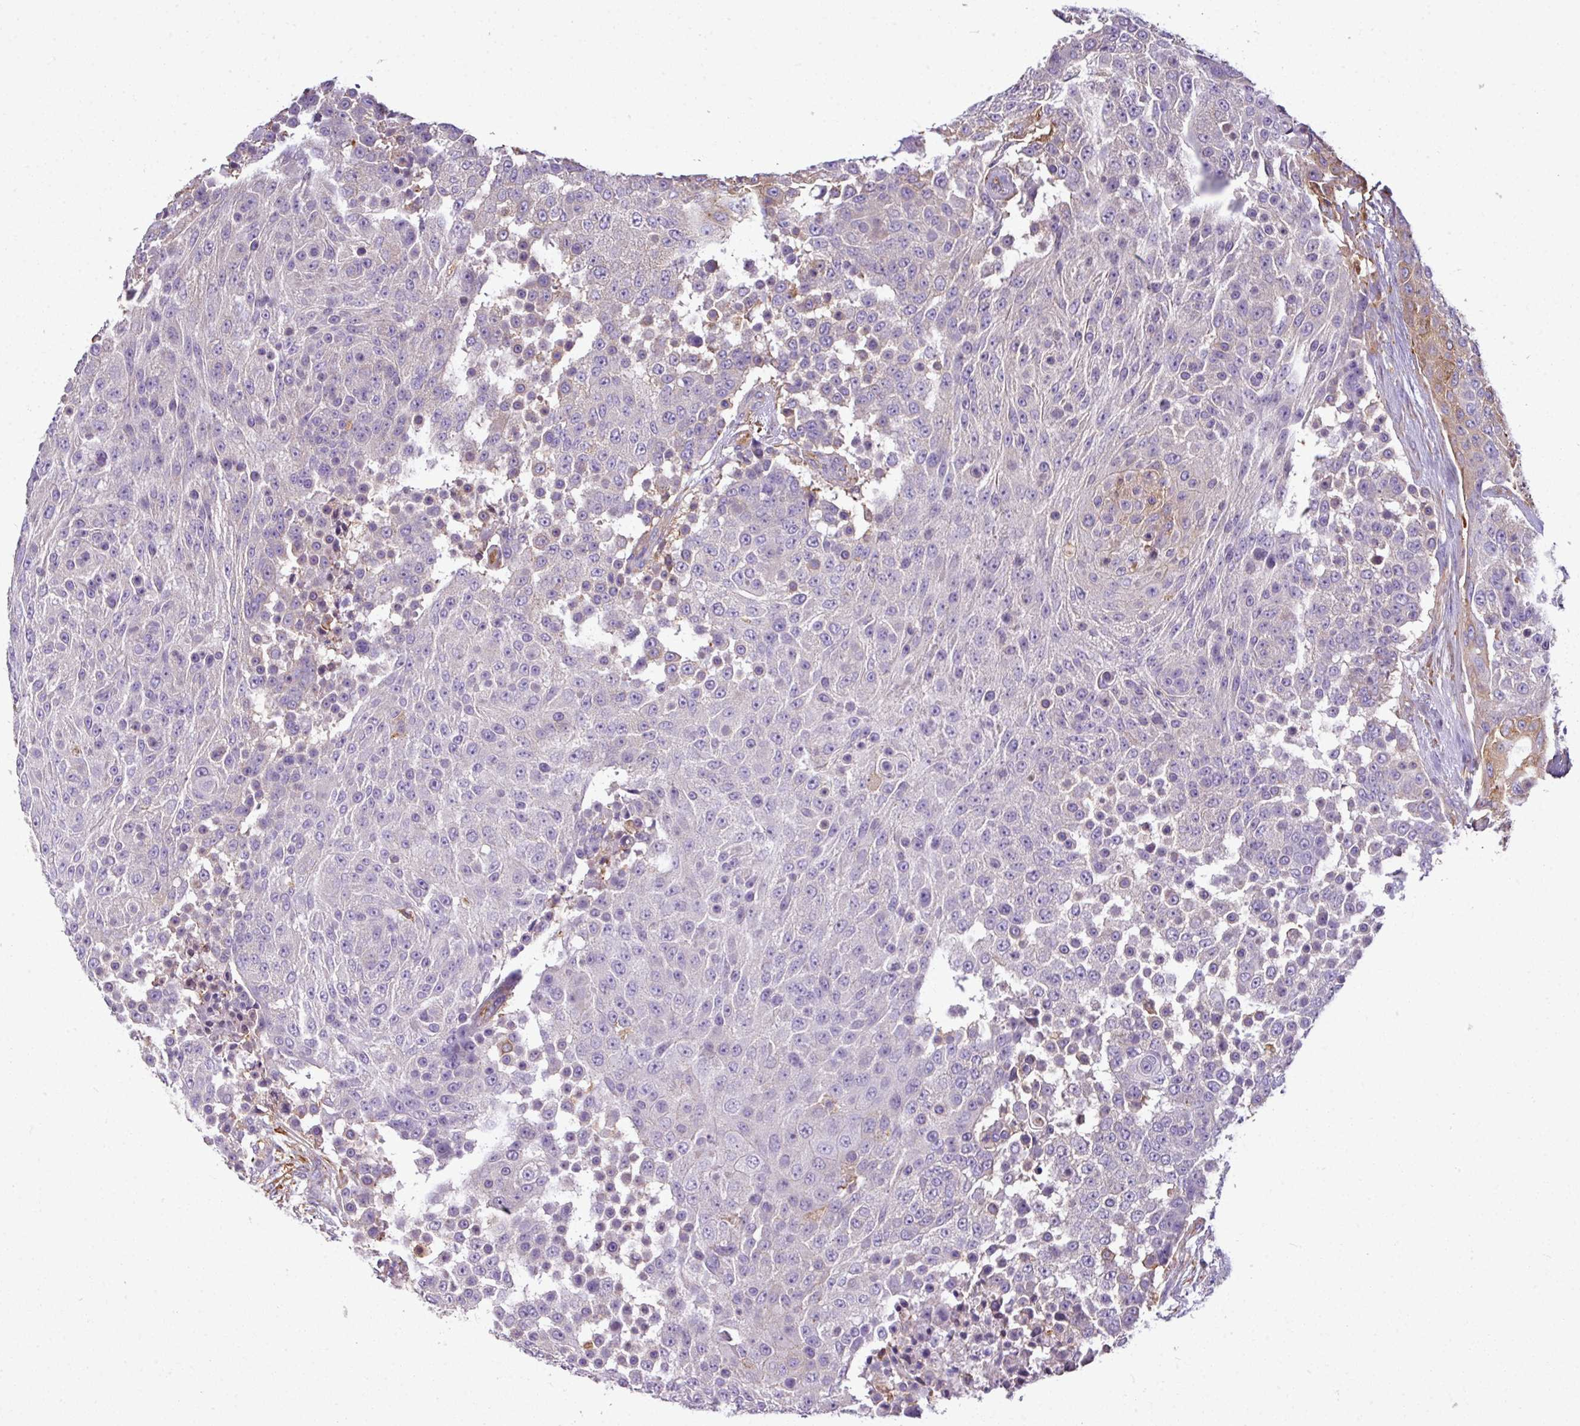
{"staining": {"intensity": "moderate", "quantity": "<25%", "location": "cytoplasmic/membranous"}, "tissue": "urothelial cancer", "cell_type": "Tumor cells", "image_type": "cancer", "snomed": [{"axis": "morphology", "description": "Urothelial carcinoma, High grade"}, {"axis": "topography", "description": "Urinary bladder"}], "caption": "About <25% of tumor cells in human urothelial cancer demonstrate moderate cytoplasmic/membranous protein staining as visualized by brown immunohistochemical staining.", "gene": "XNDC1N", "patient": {"sex": "female", "age": 63}}